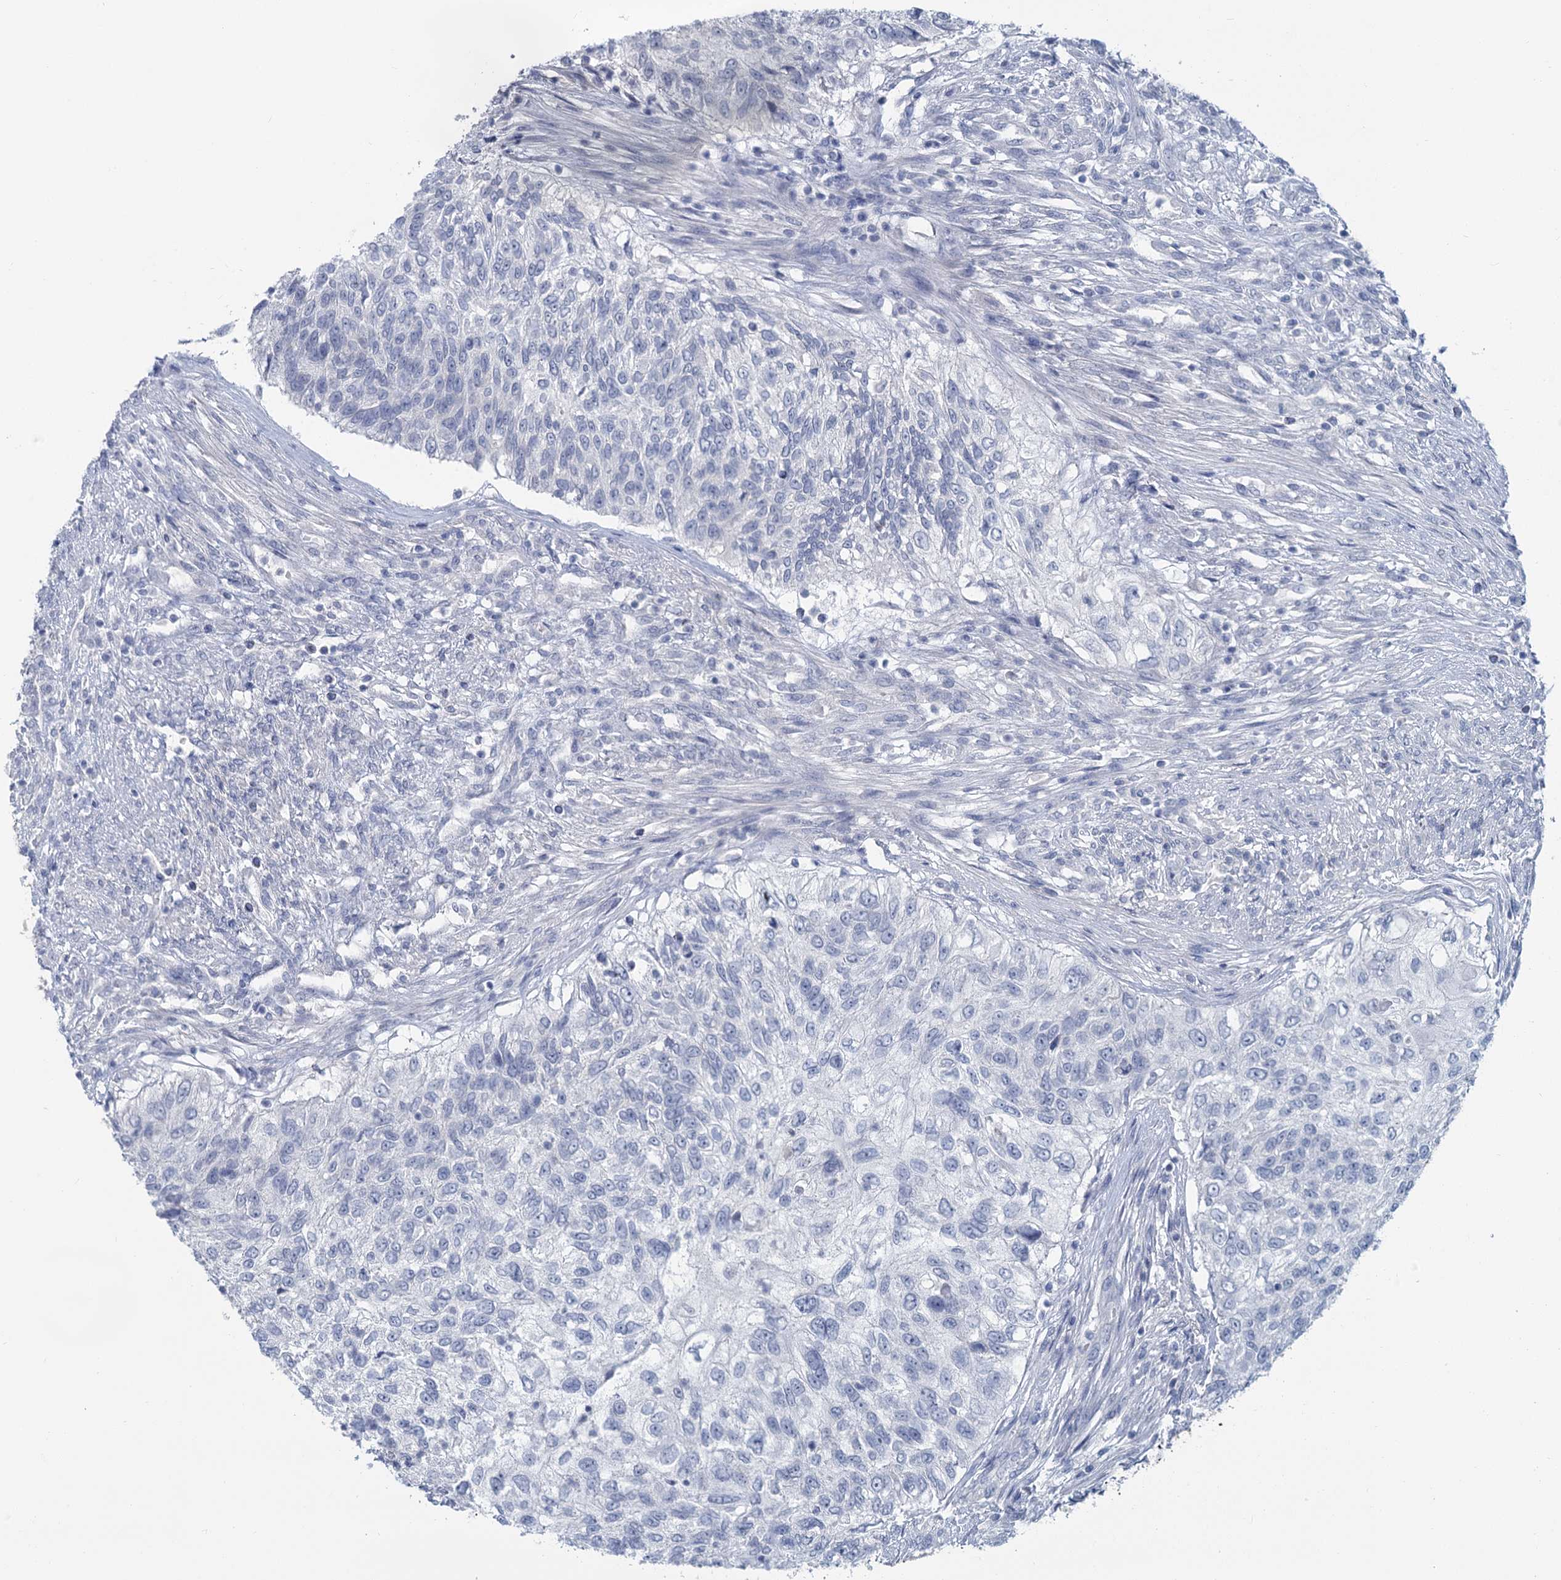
{"staining": {"intensity": "negative", "quantity": "none", "location": "none"}, "tissue": "urothelial cancer", "cell_type": "Tumor cells", "image_type": "cancer", "snomed": [{"axis": "morphology", "description": "Urothelial carcinoma, High grade"}, {"axis": "topography", "description": "Urinary bladder"}], "caption": "The immunohistochemistry image has no significant expression in tumor cells of urothelial cancer tissue. The staining is performed using DAB (3,3'-diaminobenzidine) brown chromogen with nuclei counter-stained in using hematoxylin.", "gene": "CHGA", "patient": {"sex": "female", "age": 60}}